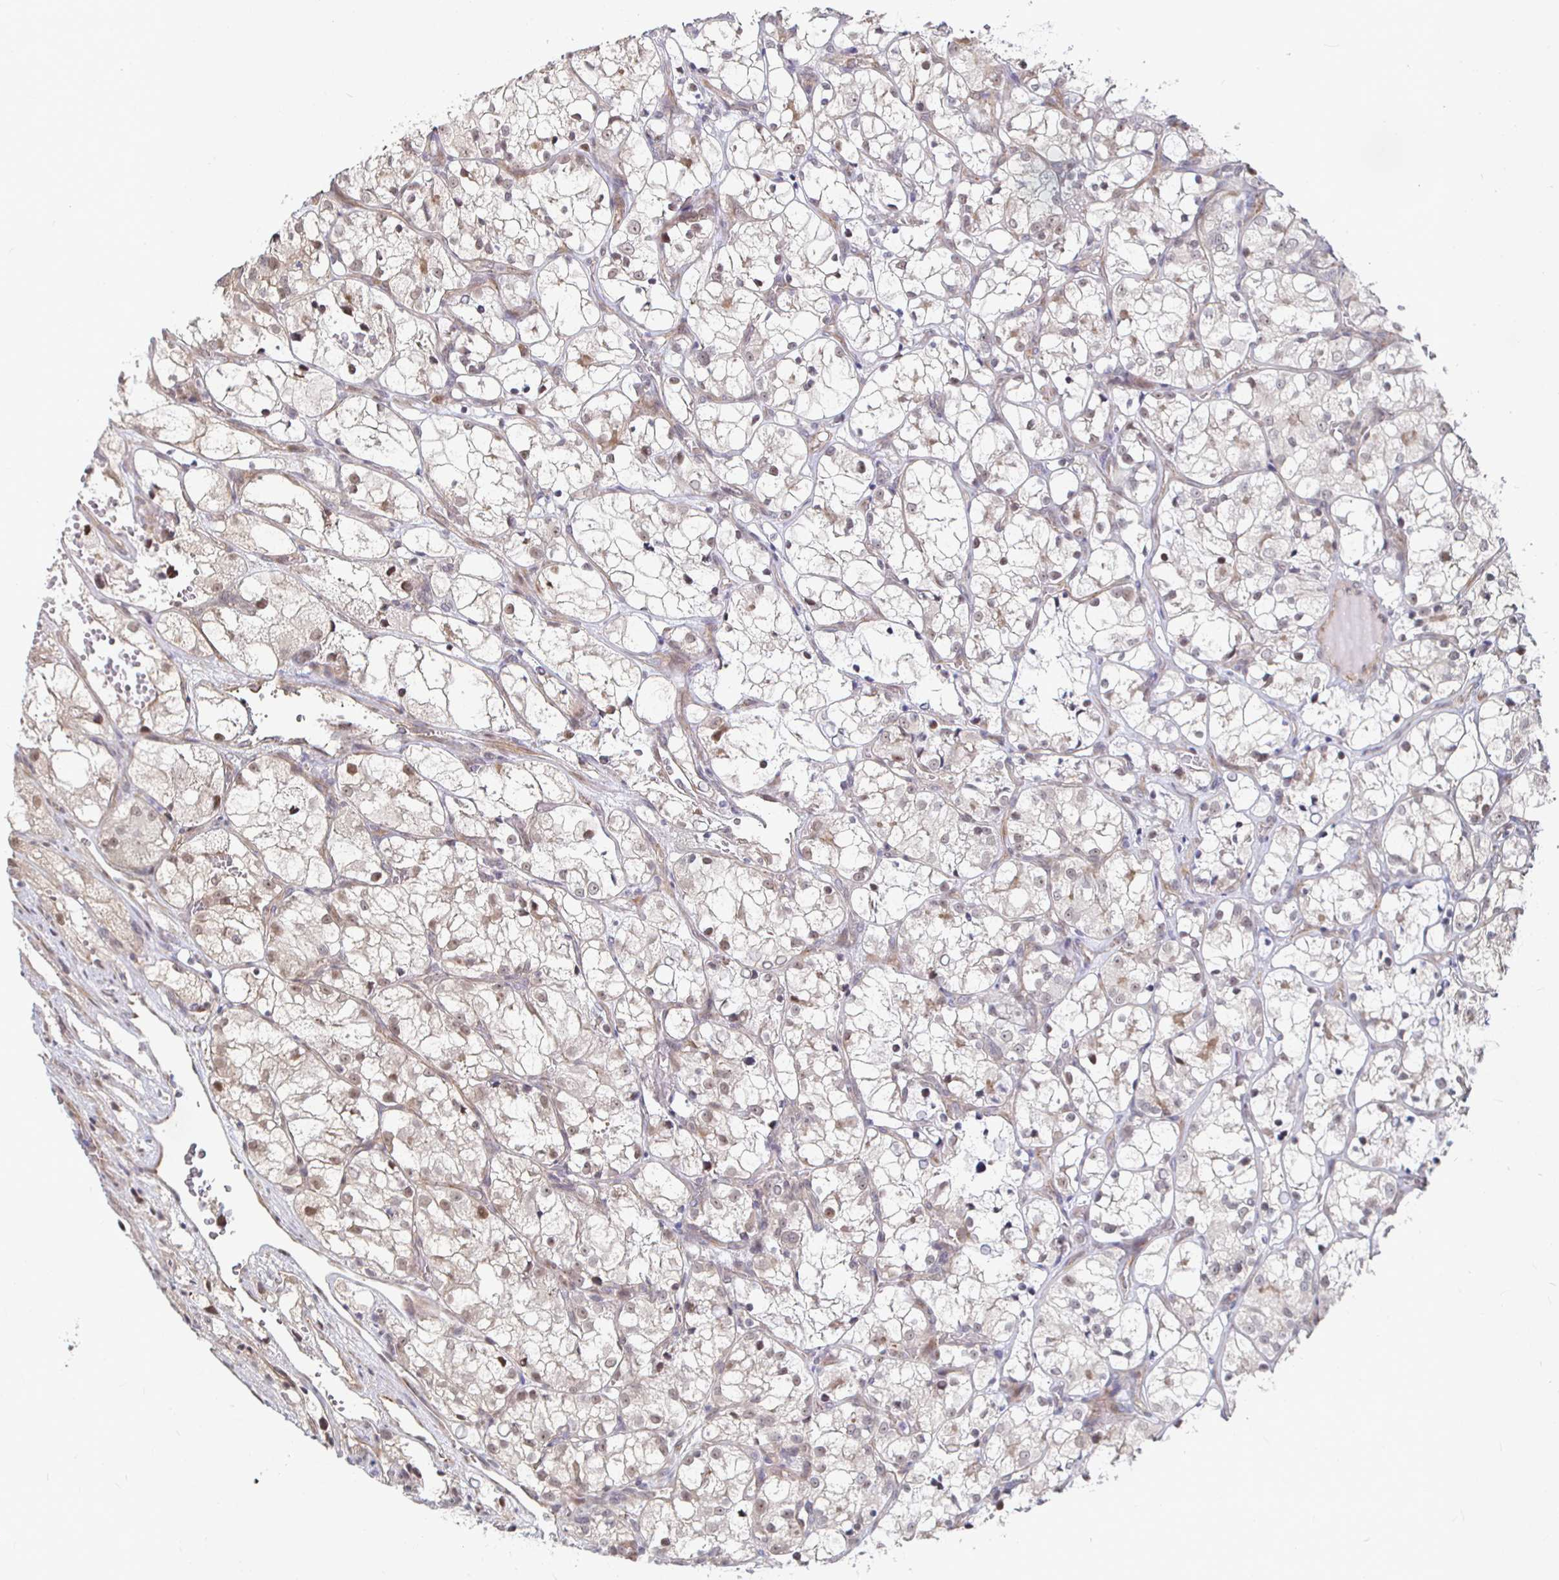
{"staining": {"intensity": "weak", "quantity": "25%-75%", "location": "cytoplasmic/membranous,nuclear"}, "tissue": "renal cancer", "cell_type": "Tumor cells", "image_type": "cancer", "snomed": [{"axis": "morphology", "description": "Adenocarcinoma, NOS"}, {"axis": "topography", "description": "Kidney"}], "caption": "A brown stain shows weak cytoplasmic/membranous and nuclear expression of a protein in renal cancer tumor cells.", "gene": "CAPN11", "patient": {"sex": "female", "age": 69}}